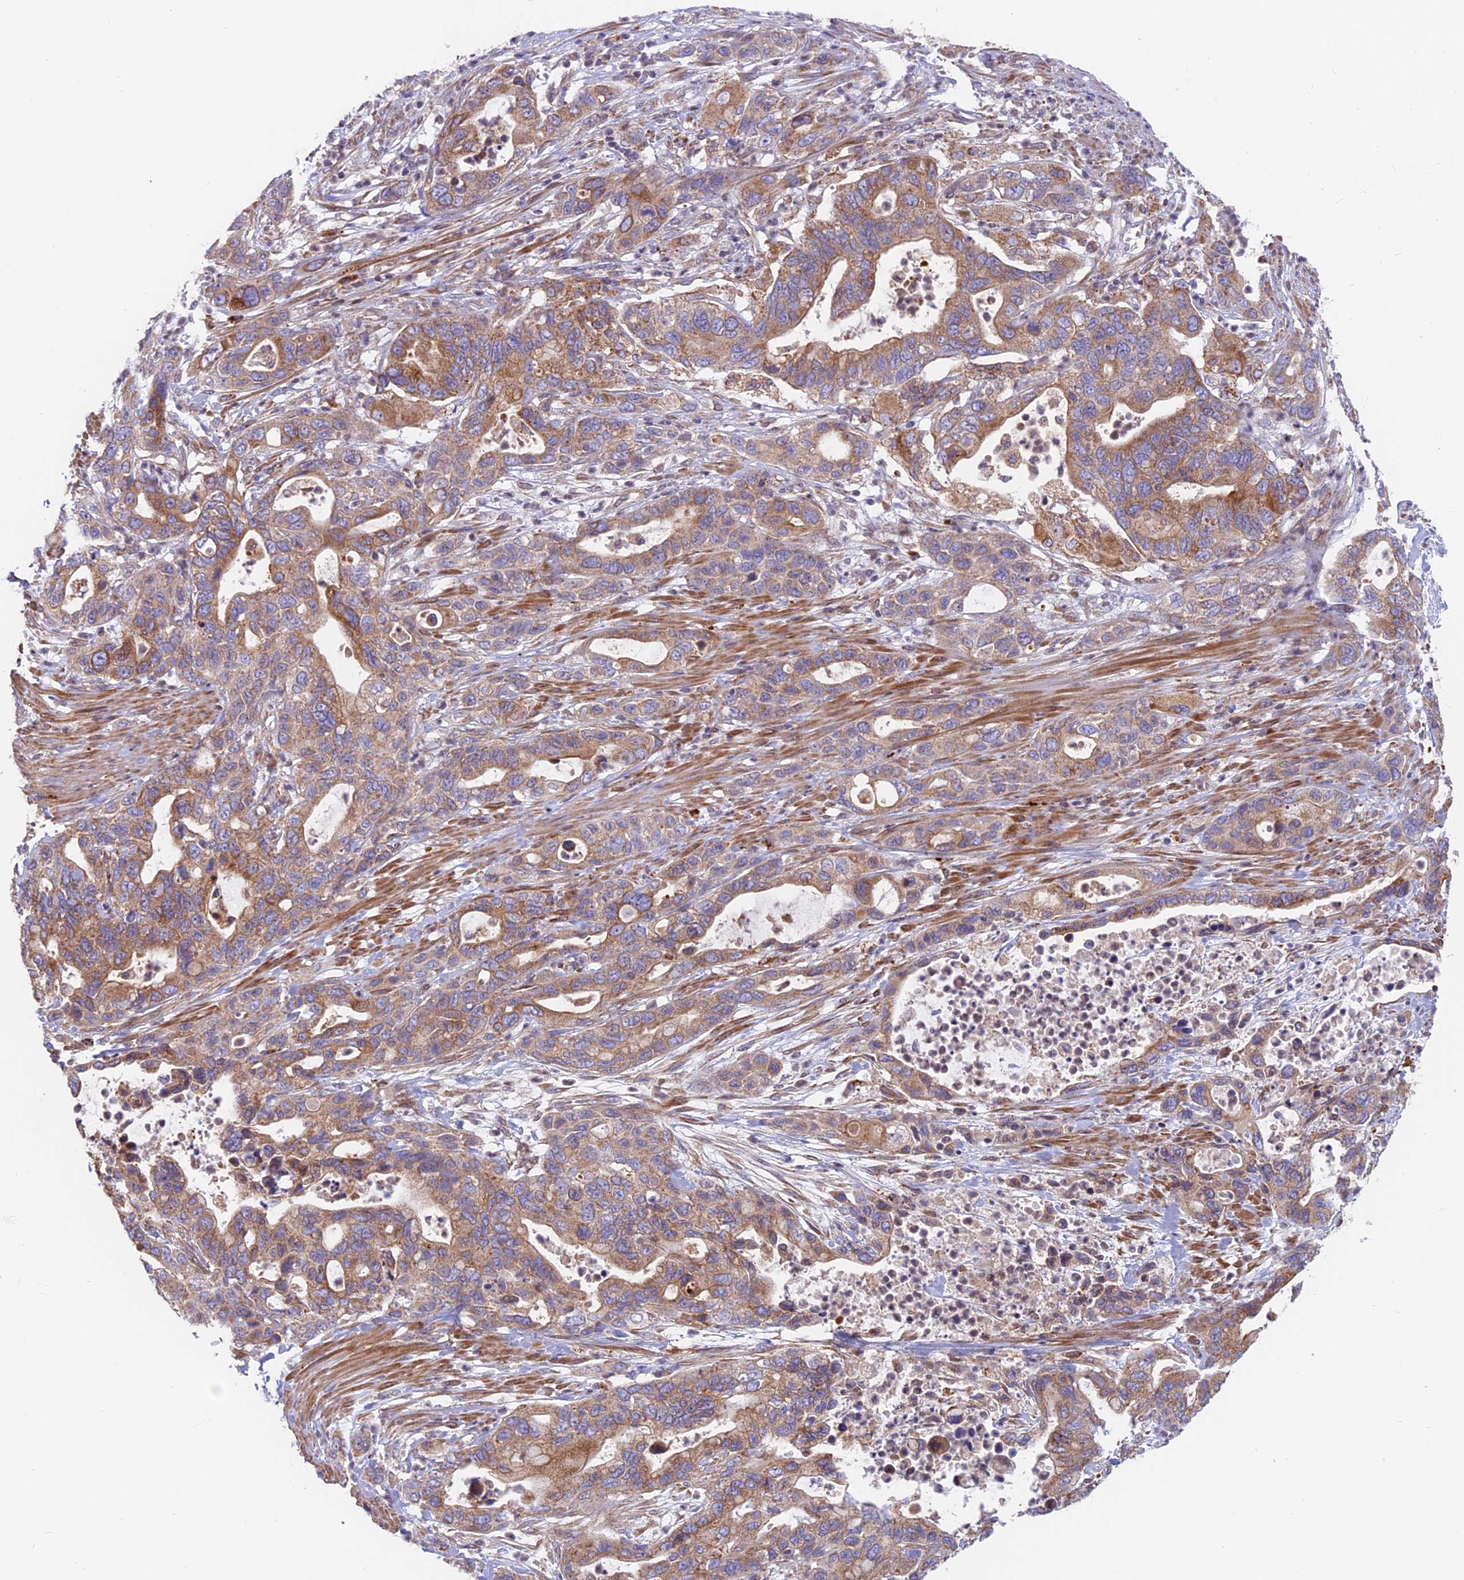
{"staining": {"intensity": "moderate", "quantity": "25%-75%", "location": "cytoplasmic/membranous"}, "tissue": "pancreatic cancer", "cell_type": "Tumor cells", "image_type": "cancer", "snomed": [{"axis": "morphology", "description": "Adenocarcinoma, NOS"}, {"axis": "topography", "description": "Pancreas"}], "caption": "Pancreatic cancer stained for a protein shows moderate cytoplasmic/membranous positivity in tumor cells.", "gene": "TBC1D20", "patient": {"sex": "female", "age": 71}}